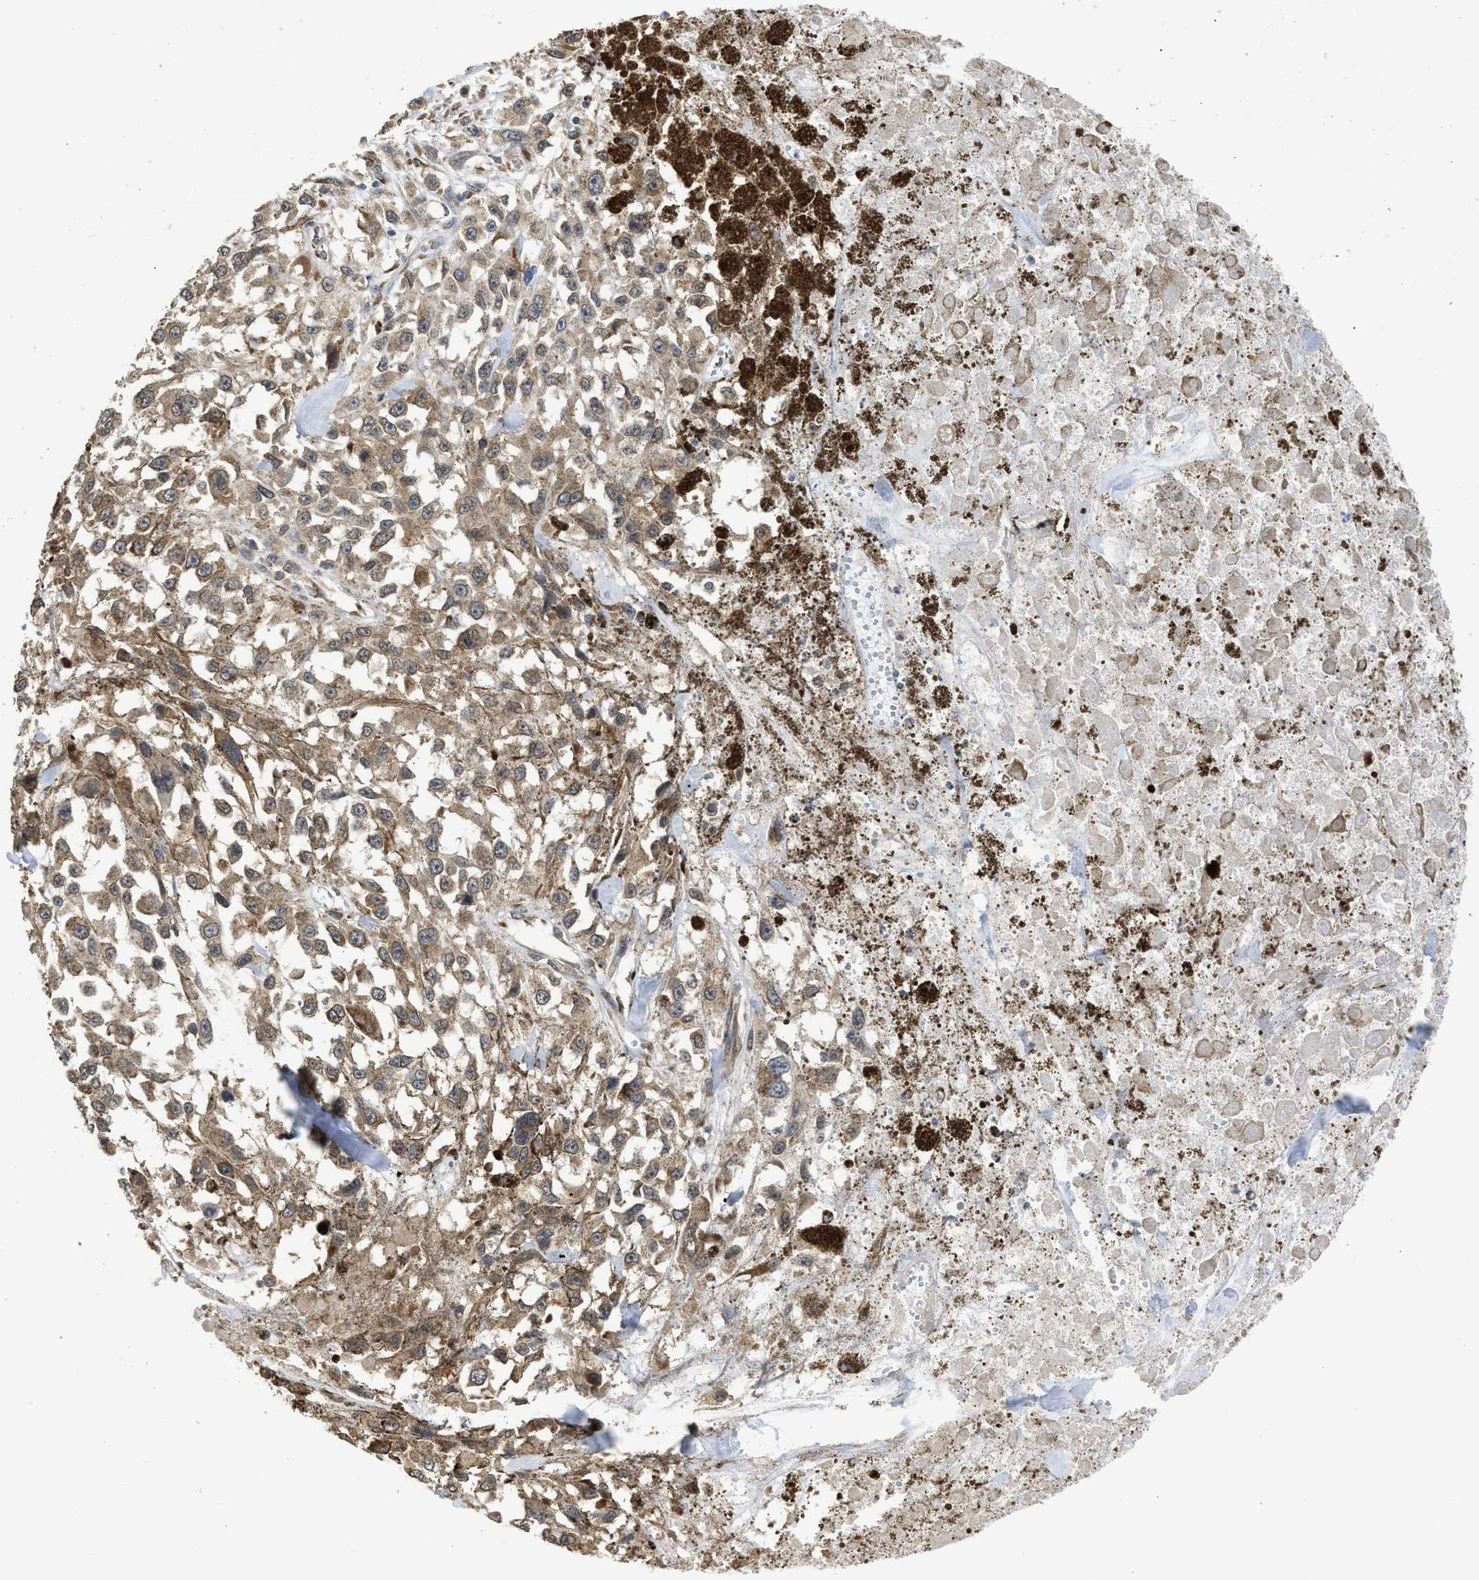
{"staining": {"intensity": "moderate", "quantity": ">75%", "location": "cytoplasmic/membranous"}, "tissue": "melanoma", "cell_type": "Tumor cells", "image_type": "cancer", "snomed": [{"axis": "morphology", "description": "Malignant melanoma, Metastatic site"}, {"axis": "topography", "description": "Lymph node"}], "caption": "Immunohistochemical staining of melanoma shows moderate cytoplasmic/membranous protein expression in about >75% of tumor cells.", "gene": "DNAJC1", "patient": {"sex": "male", "age": 59}}